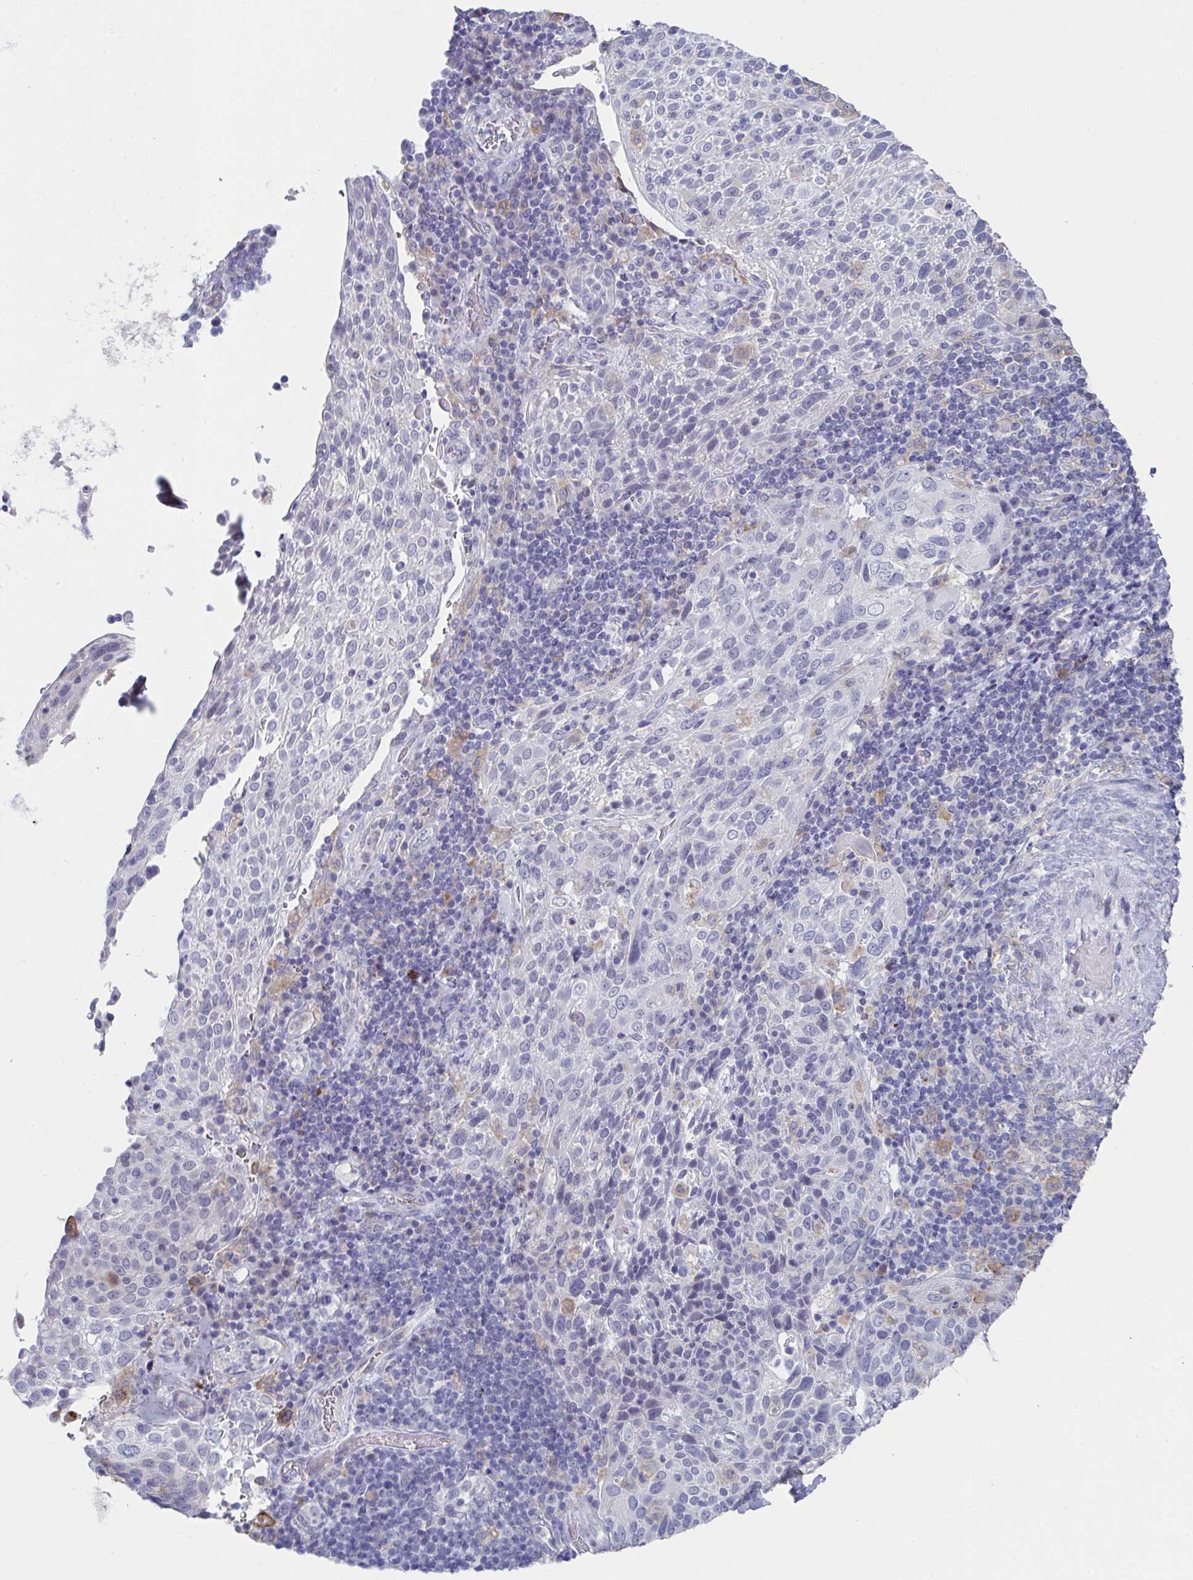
{"staining": {"intensity": "negative", "quantity": "none", "location": "none"}, "tissue": "cervical cancer", "cell_type": "Tumor cells", "image_type": "cancer", "snomed": [{"axis": "morphology", "description": "Squamous cell carcinoma, NOS"}, {"axis": "topography", "description": "Cervix"}], "caption": "A micrograph of cervical cancer stained for a protein demonstrates no brown staining in tumor cells.", "gene": "TAS2R39", "patient": {"sex": "female", "age": 61}}